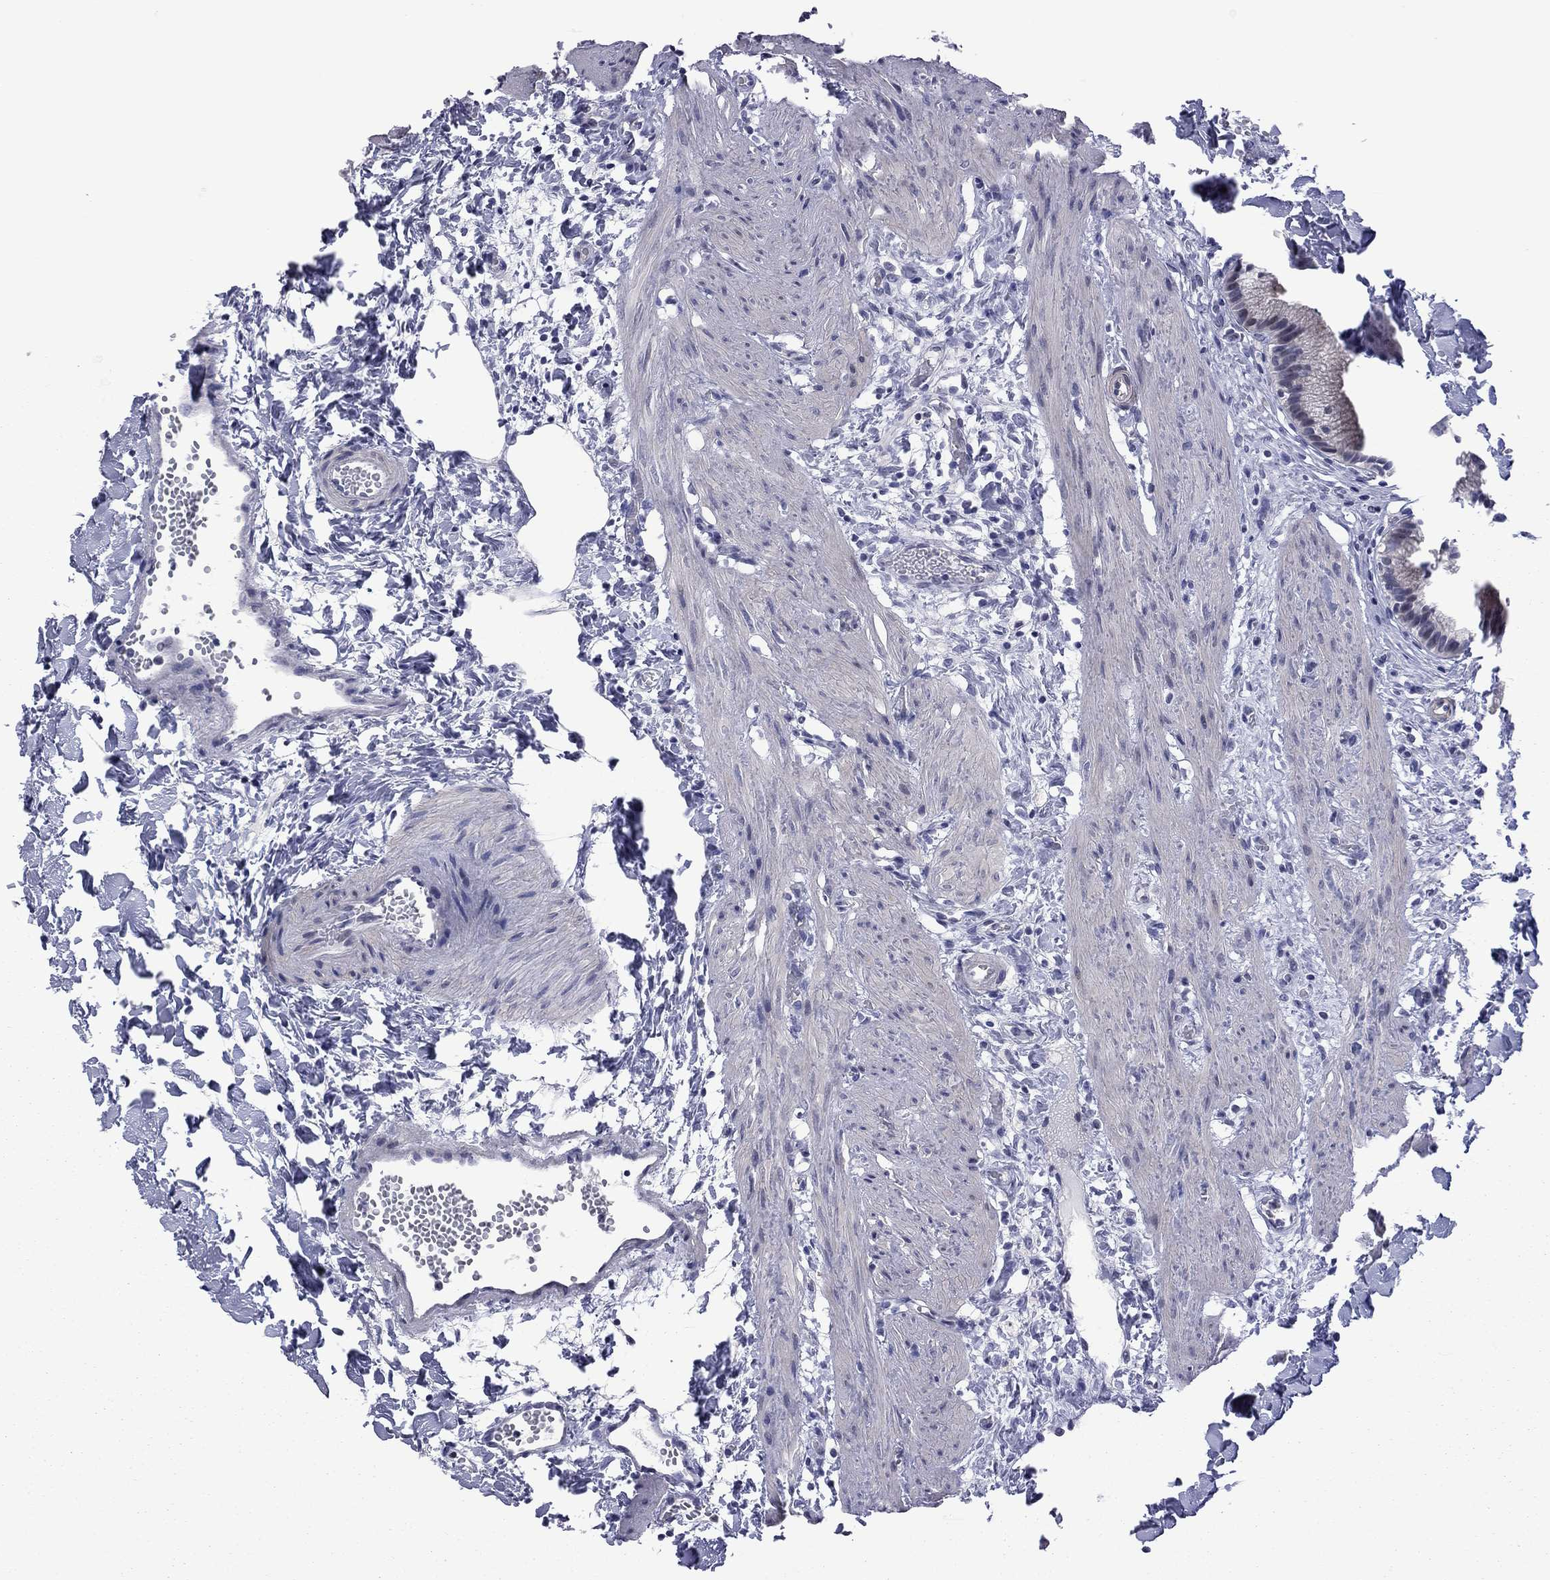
{"staining": {"intensity": "negative", "quantity": "none", "location": "none"}, "tissue": "gallbladder", "cell_type": "Glandular cells", "image_type": "normal", "snomed": [{"axis": "morphology", "description": "Normal tissue, NOS"}, {"axis": "topography", "description": "Gallbladder"}], "caption": "IHC micrograph of normal human gallbladder stained for a protein (brown), which shows no expression in glandular cells.", "gene": "POU5F2", "patient": {"sex": "female", "age": 24}}